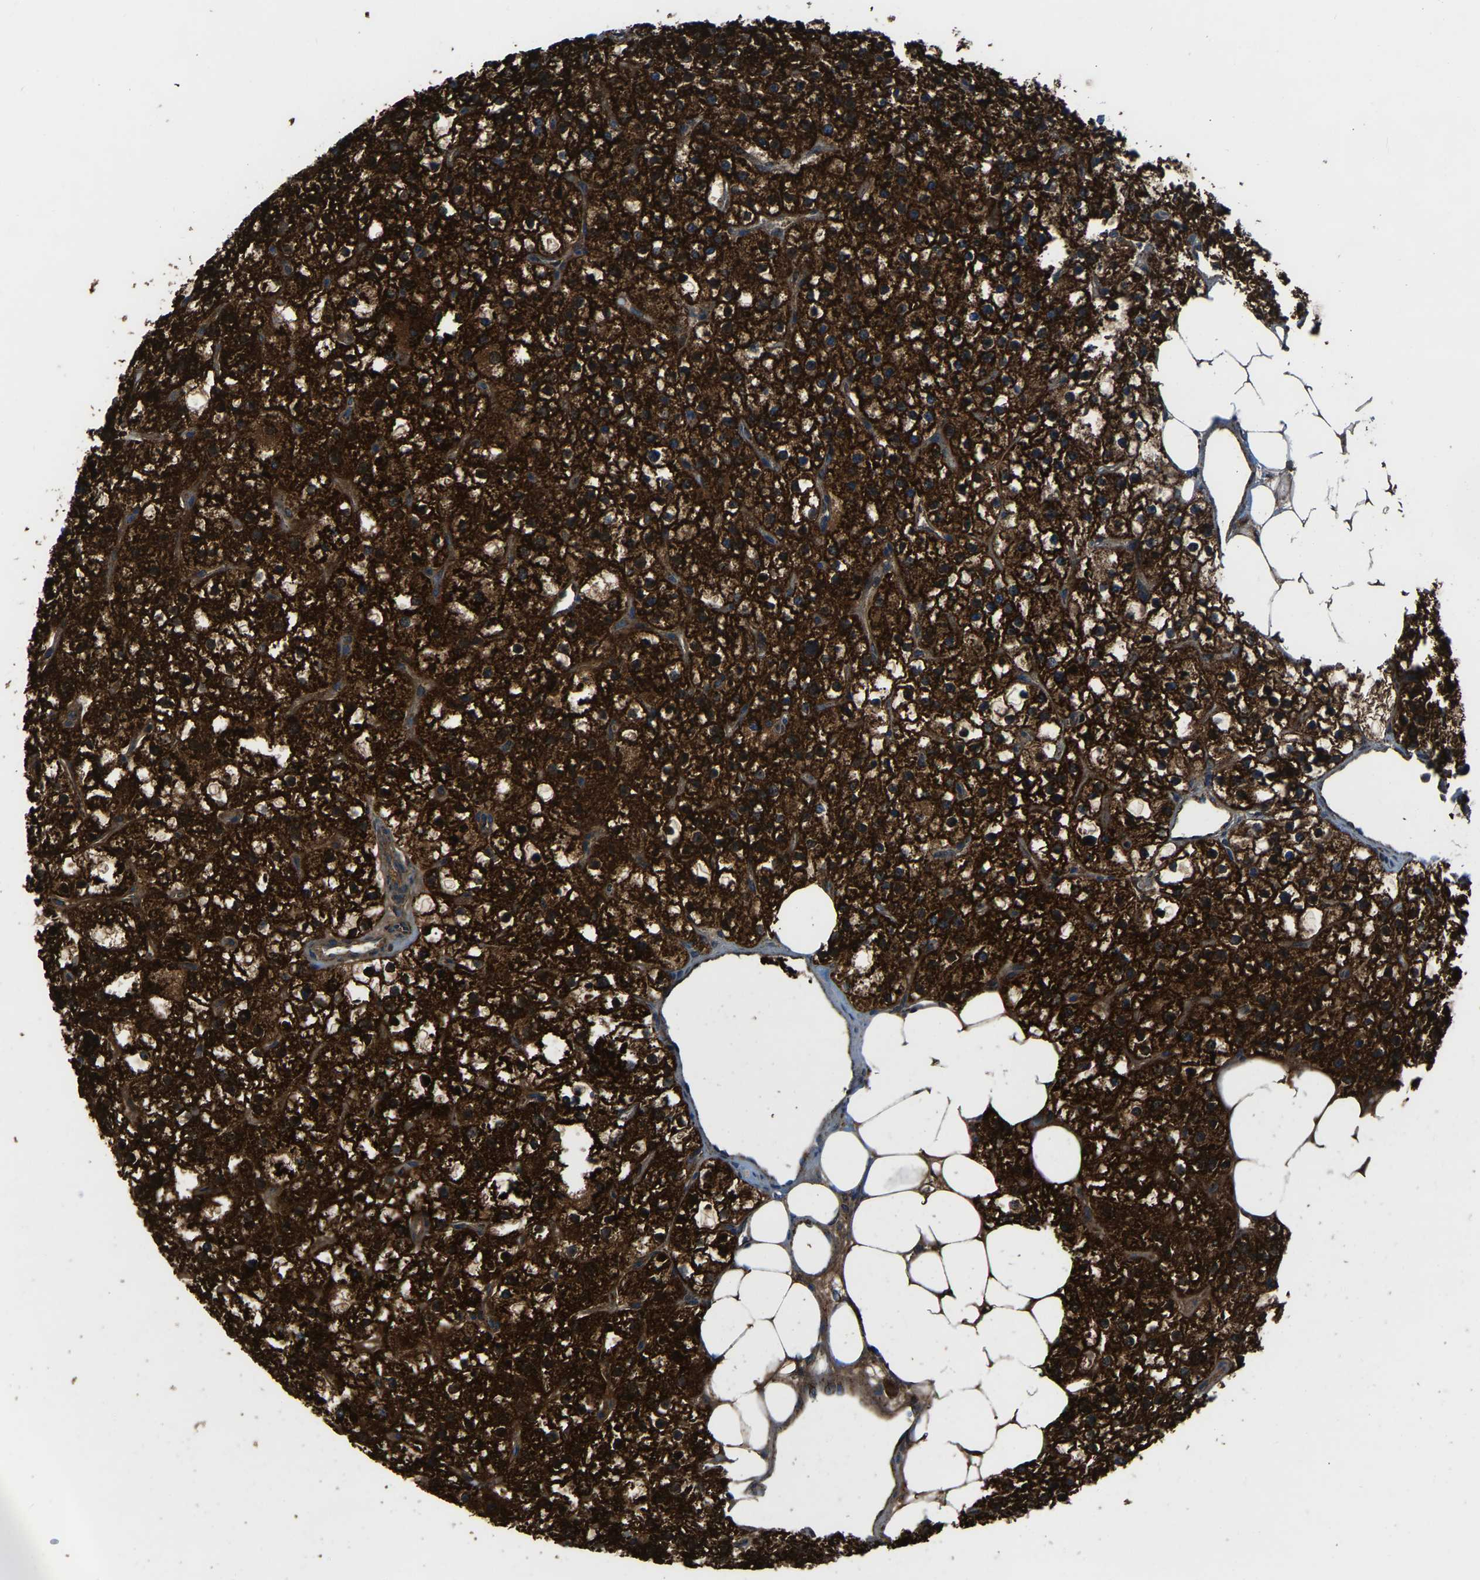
{"staining": {"intensity": "strong", "quantity": ">75%", "location": "cytoplasmic/membranous"}, "tissue": "parathyroid gland", "cell_type": "Glandular cells", "image_type": "normal", "snomed": [{"axis": "morphology", "description": "Normal tissue, NOS"}, {"axis": "morphology", "description": "Adenoma, NOS"}, {"axis": "topography", "description": "Parathyroid gland"}], "caption": "A brown stain highlights strong cytoplasmic/membranous expression of a protein in glandular cells of benign human parathyroid gland. Nuclei are stained in blue.", "gene": "AKR1A1", "patient": {"sex": "female", "age": 70}}